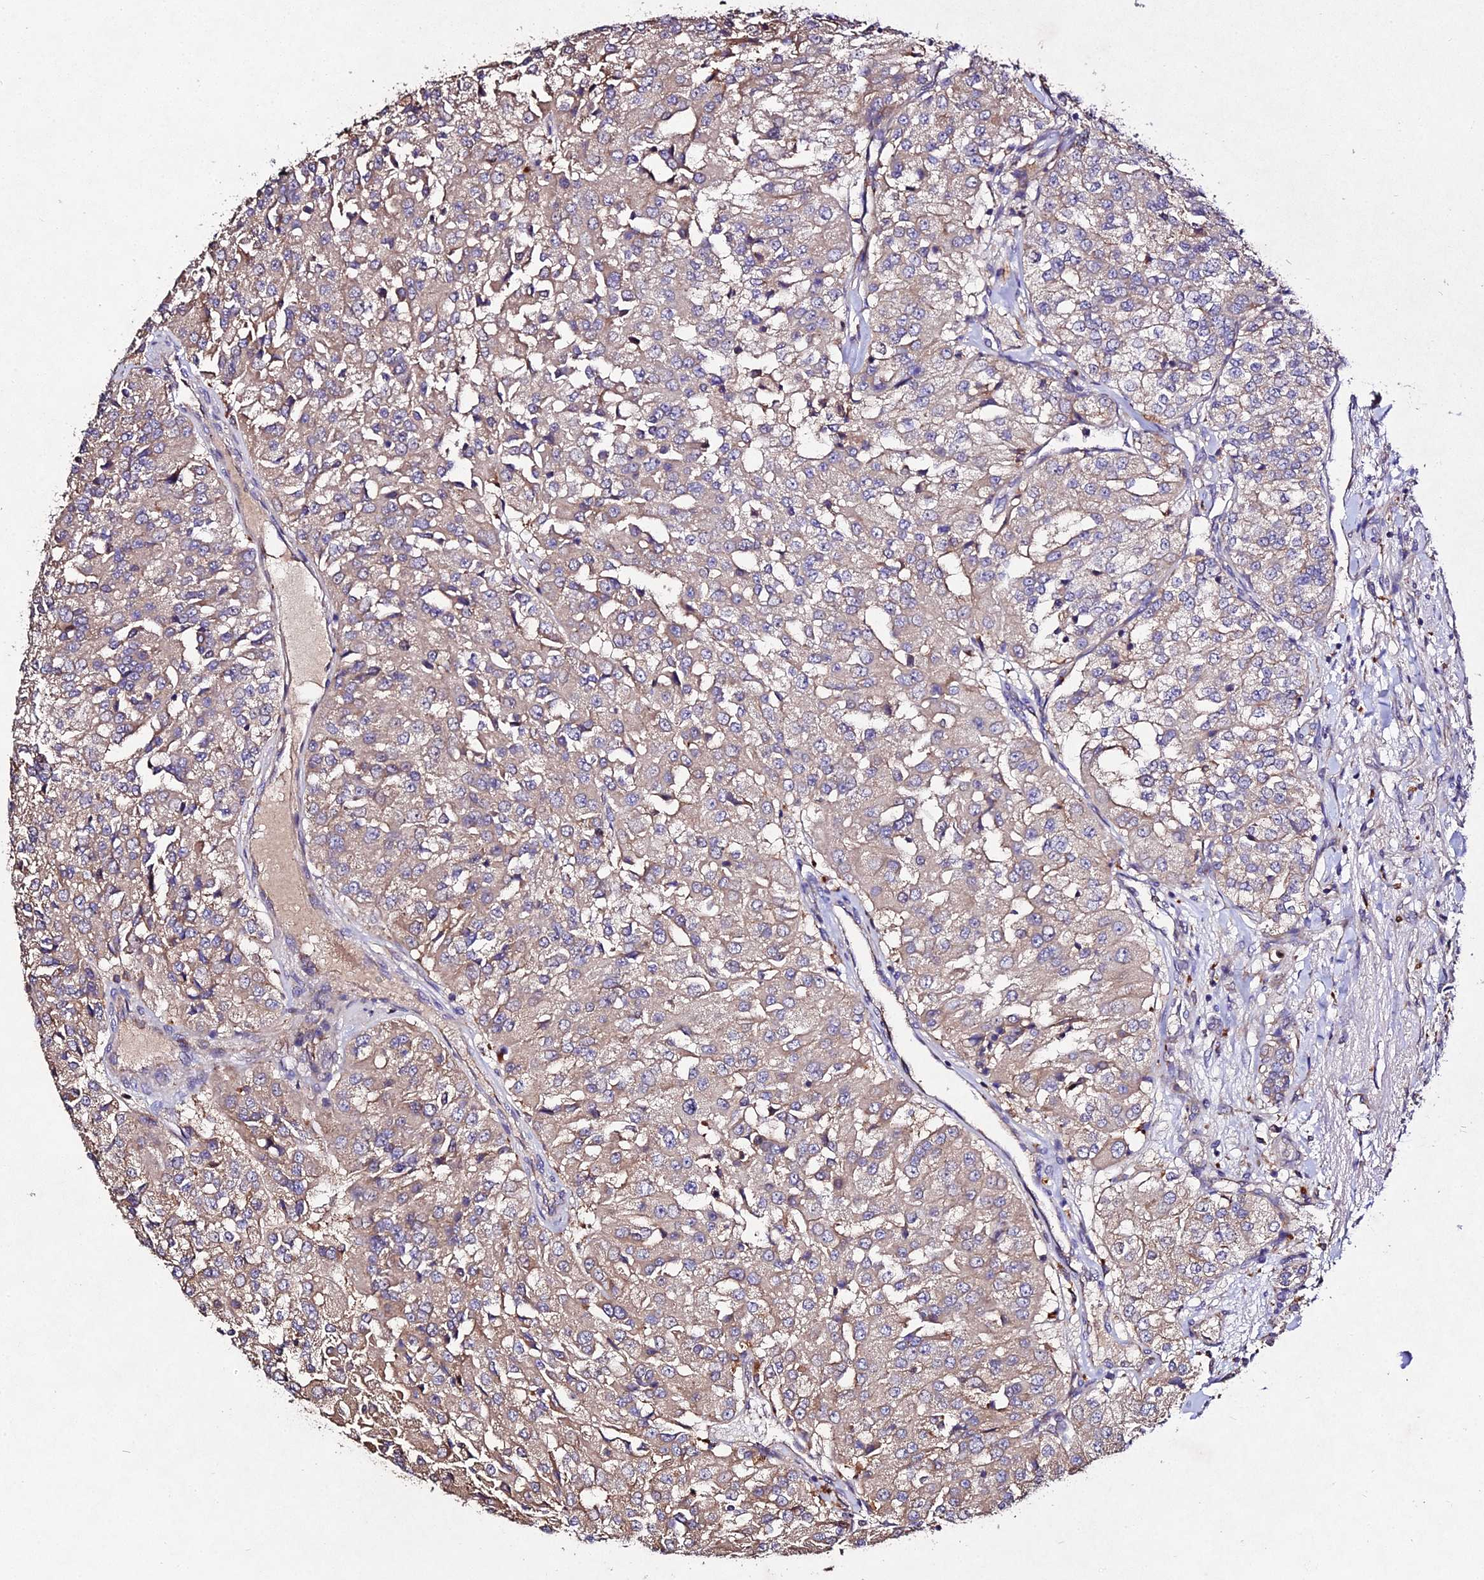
{"staining": {"intensity": "moderate", "quantity": ">75%", "location": "cytoplasmic/membranous"}, "tissue": "renal cancer", "cell_type": "Tumor cells", "image_type": "cancer", "snomed": [{"axis": "morphology", "description": "Adenocarcinoma, NOS"}, {"axis": "topography", "description": "Kidney"}], "caption": "The micrograph demonstrates staining of renal cancer, revealing moderate cytoplasmic/membranous protein staining (brown color) within tumor cells.", "gene": "AP3M2", "patient": {"sex": "female", "age": 63}}